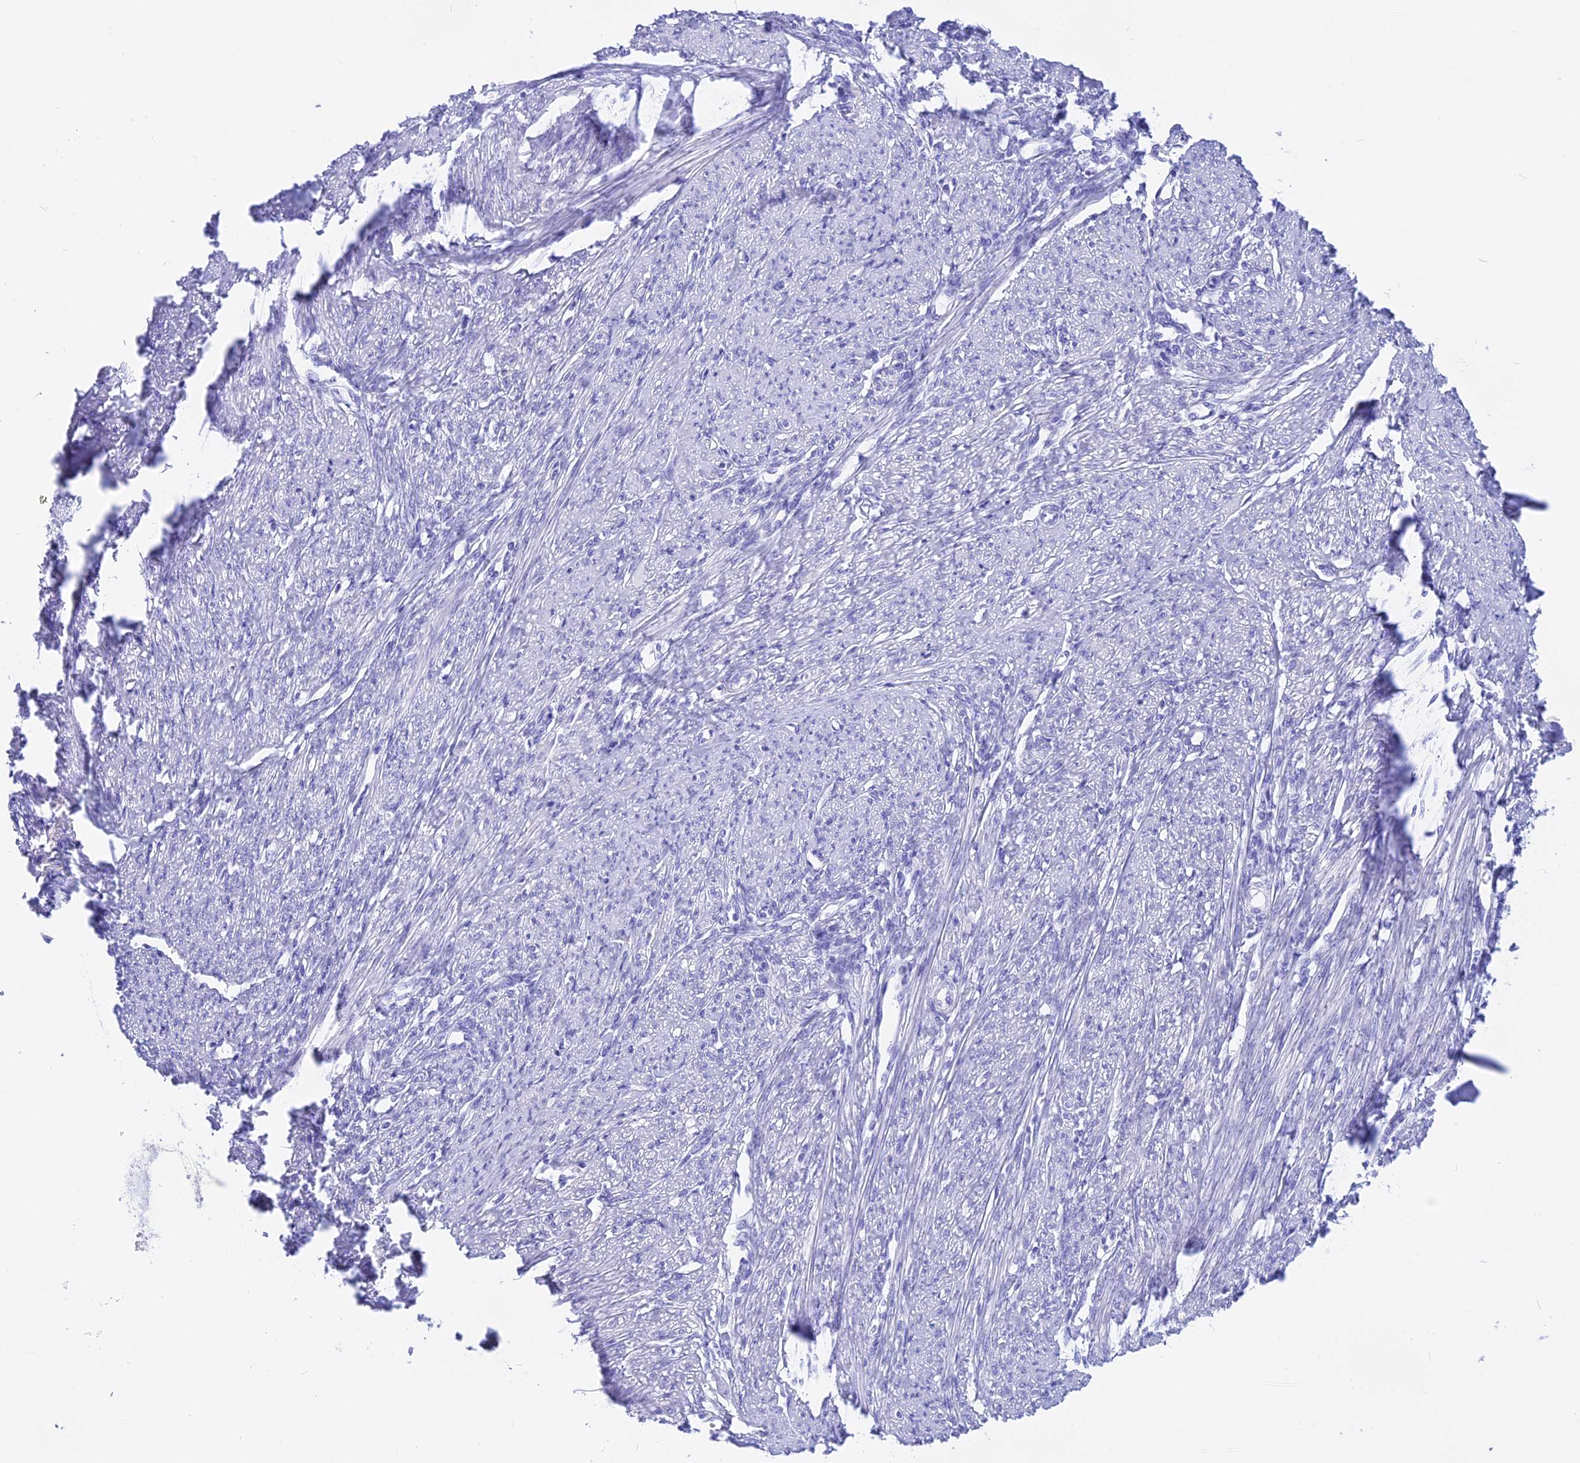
{"staining": {"intensity": "negative", "quantity": "none", "location": "none"}, "tissue": "smooth muscle", "cell_type": "Smooth muscle cells", "image_type": "normal", "snomed": [{"axis": "morphology", "description": "Normal tissue, NOS"}, {"axis": "topography", "description": "Smooth muscle"}, {"axis": "topography", "description": "Uterus"}], "caption": "Smooth muscle was stained to show a protein in brown. There is no significant staining in smooth muscle cells. The staining was performed using DAB to visualize the protein expression in brown, while the nuclei were stained in blue with hematoxylin (Magnification: 20x).", "gene": "ISCA1", "patient": {"sex": "female", "age": 59}}